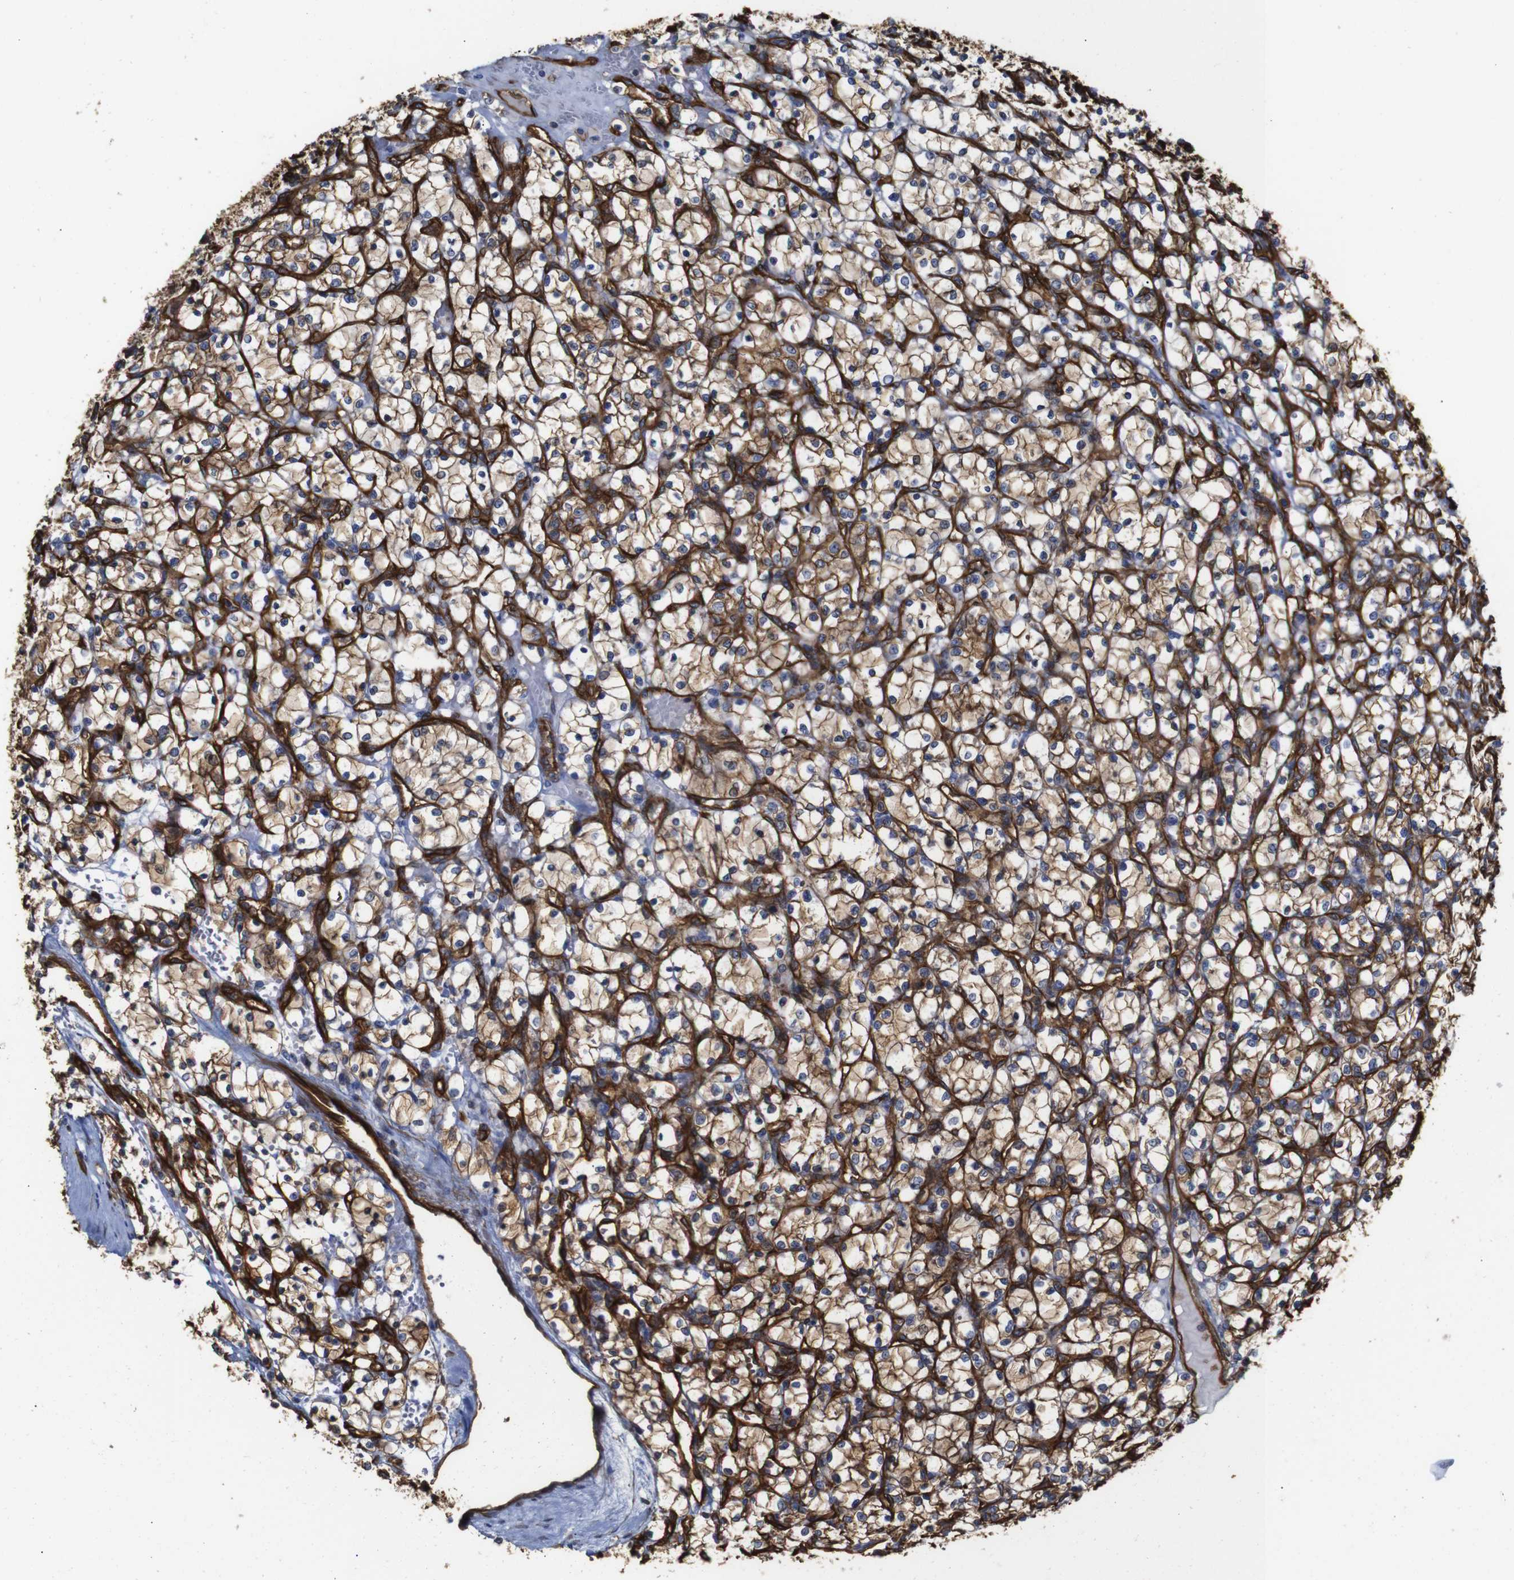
{"staining": {"intensity": "weak", "quantity": ">75%", "location": "cytoplasmic/membranous"}, "tissue": "renal cancer", "cell_type": "Tumor cells", "image_type": "cancer", "snomed": [{"axis": "morphology", "description": "Adenocarcinoma, NOS"}, {"axis": "topography", "description": "Kidney"}], "caption": "A photomicrograph of human renal adenocarcinoma stained for a protein demonstrates weak cytoplasmic/membranous brown staining in tumor cells.", "gene": "SPTBN1", "patient": {"sex": "female", "age": 69}}